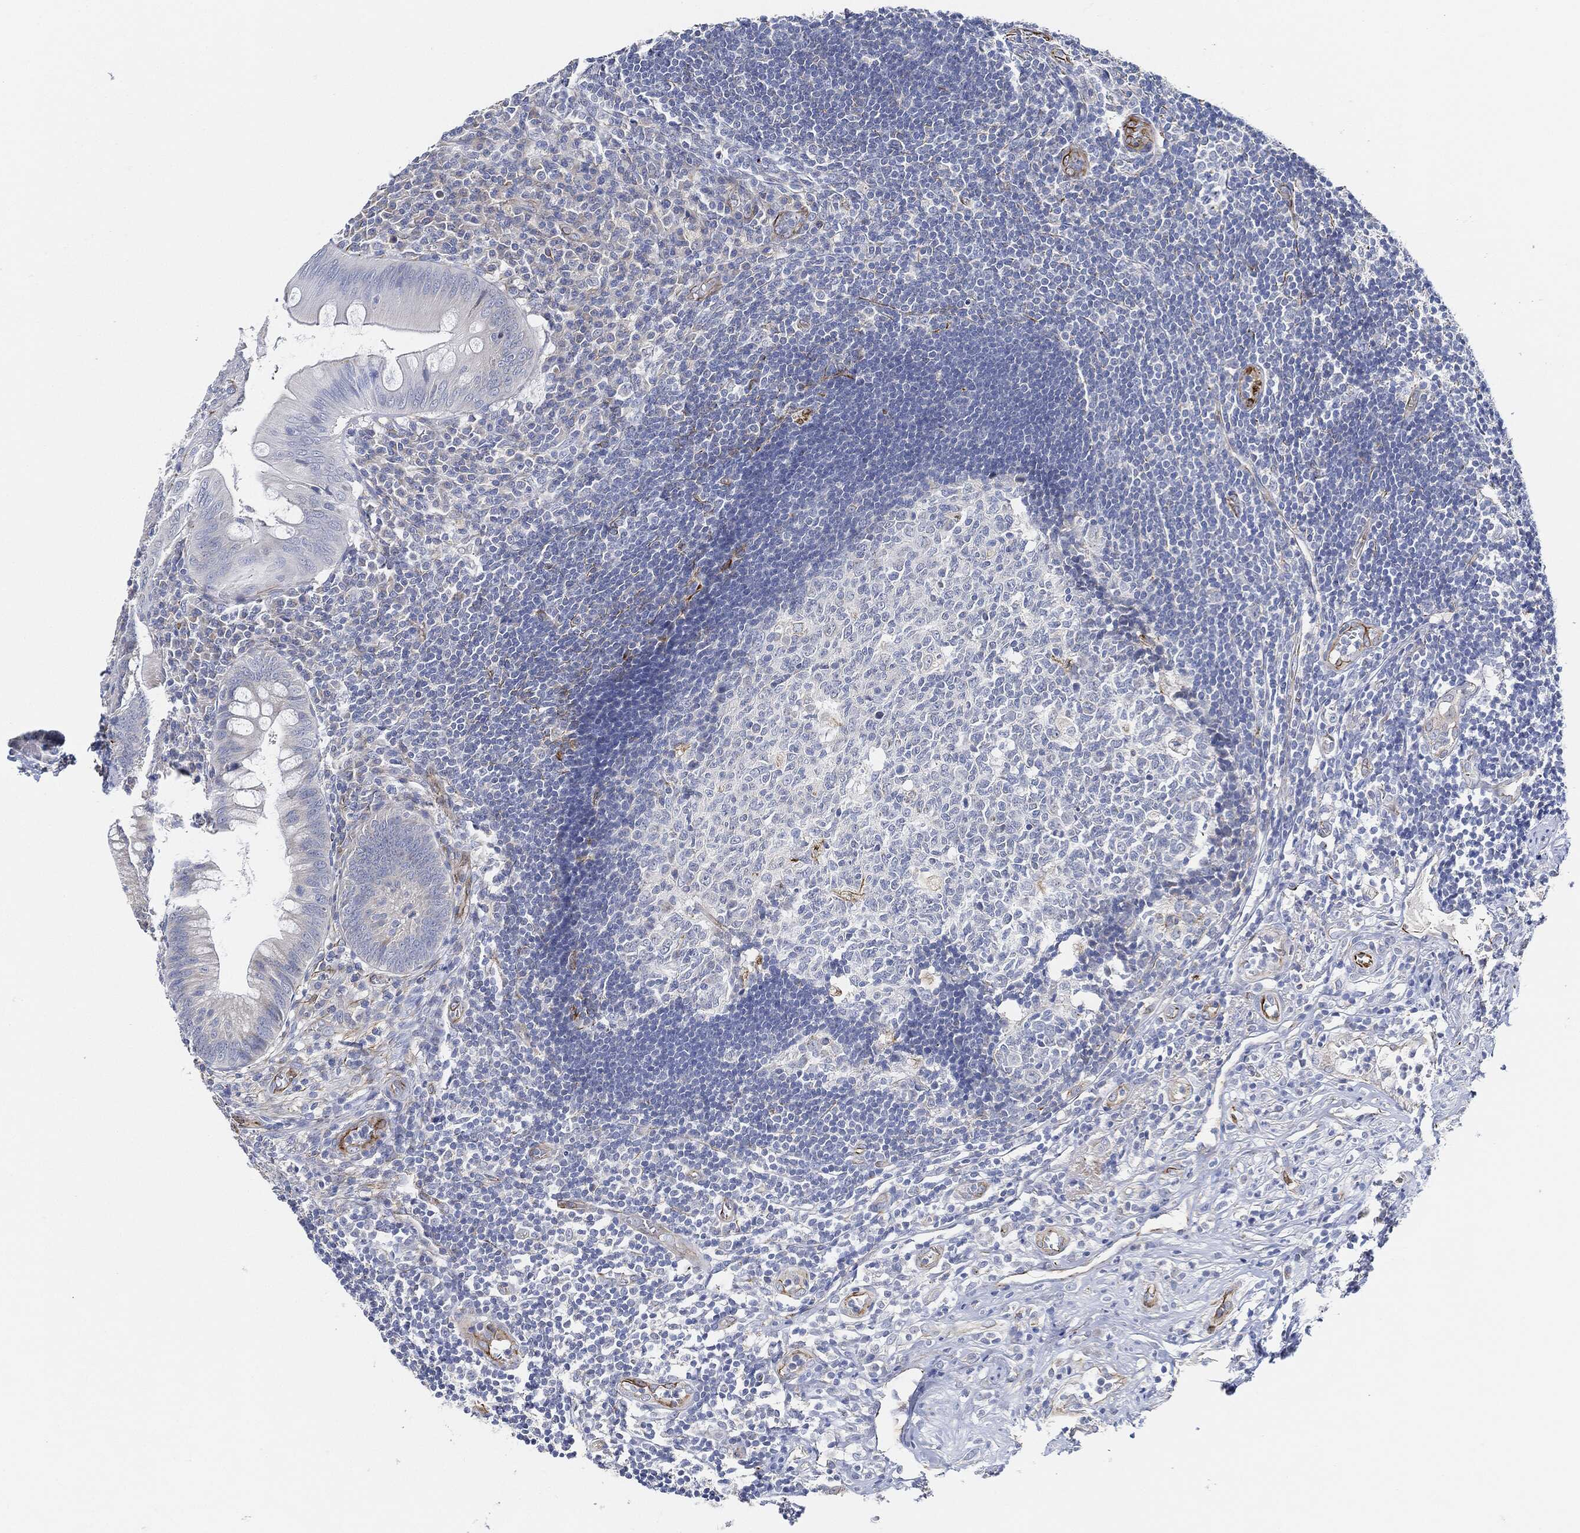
{"staining": {"intensity": "negative", "quantity": "none", "location": "none"}, "tissue": "appendix", "cell_type": "Glandular cells", "image_type": "normal", "snomed": [{"axis": "morphology", "description": "Normal tissue, NOS"}, {"axis": "morphology", "description": "Inflammation, NOS"}, {"axis": "topography", "description": "Appendix"}], "caption": "Normal appendix was stained to show a protein in brown. There is no significant expression in glandular cells. (DAB (3,3'-diaminobenzidine) immunohistochemistry (IHC), high magnification).", "gene": "THSD1", "patient": {"sex": "male", "age": 16}}